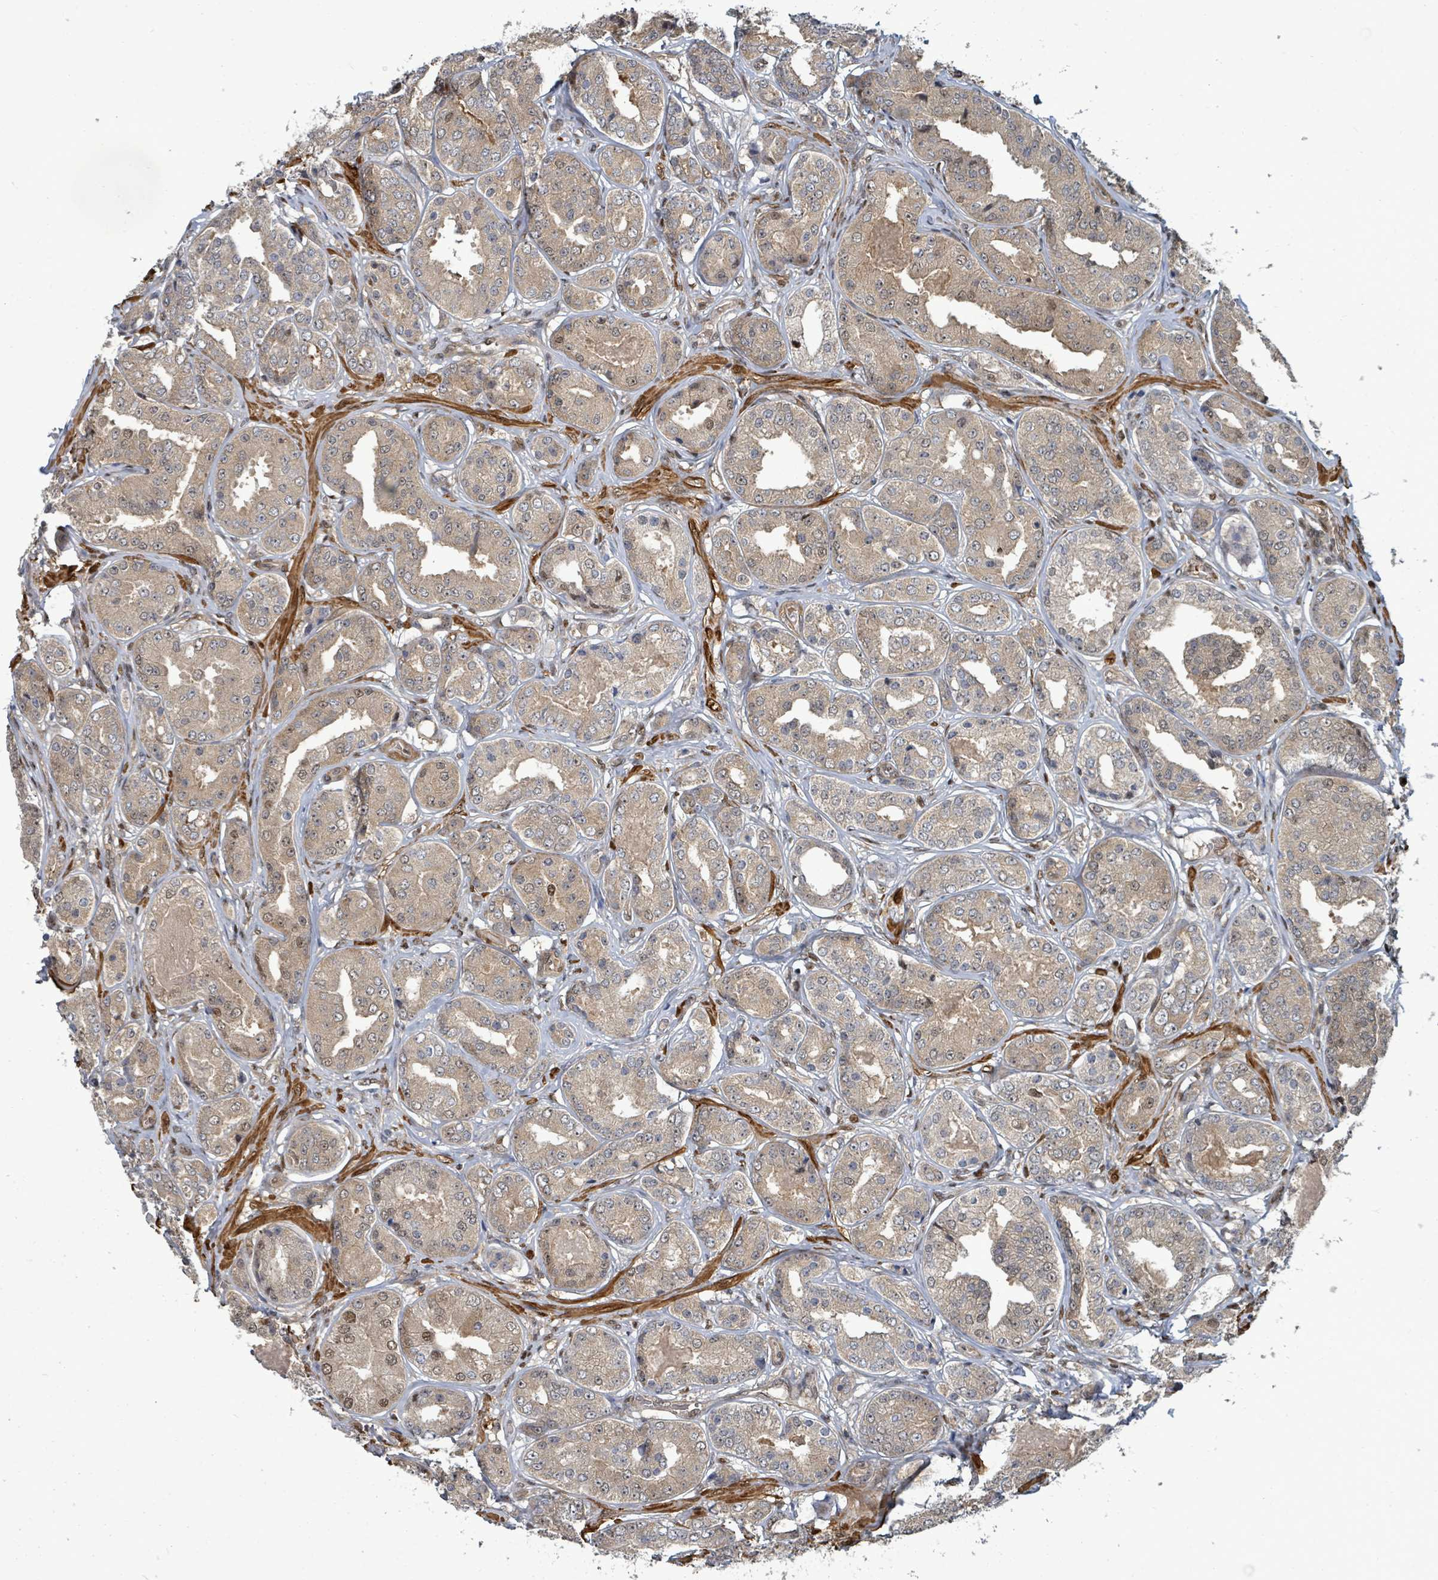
{"staining": {"intensity": "weak", "quantity": "25%-75%", "location": "cytoplasmic/membranous,nuclear"}, "tissue": "prostate cancer", "cell_type": "Tumor cells", "image_type": "cancer", "snomed": [{"axis": "morphology", "description": "Adenocarcinoma, High grade"}, {"axis": "topography", "description": "Prostate"}], "caption": "Prostate cancer stained with a protein marker displays weak staining in tumor cells.", "gene": "TRDMT1", "patient": {"sex": "male", "age": 63}}